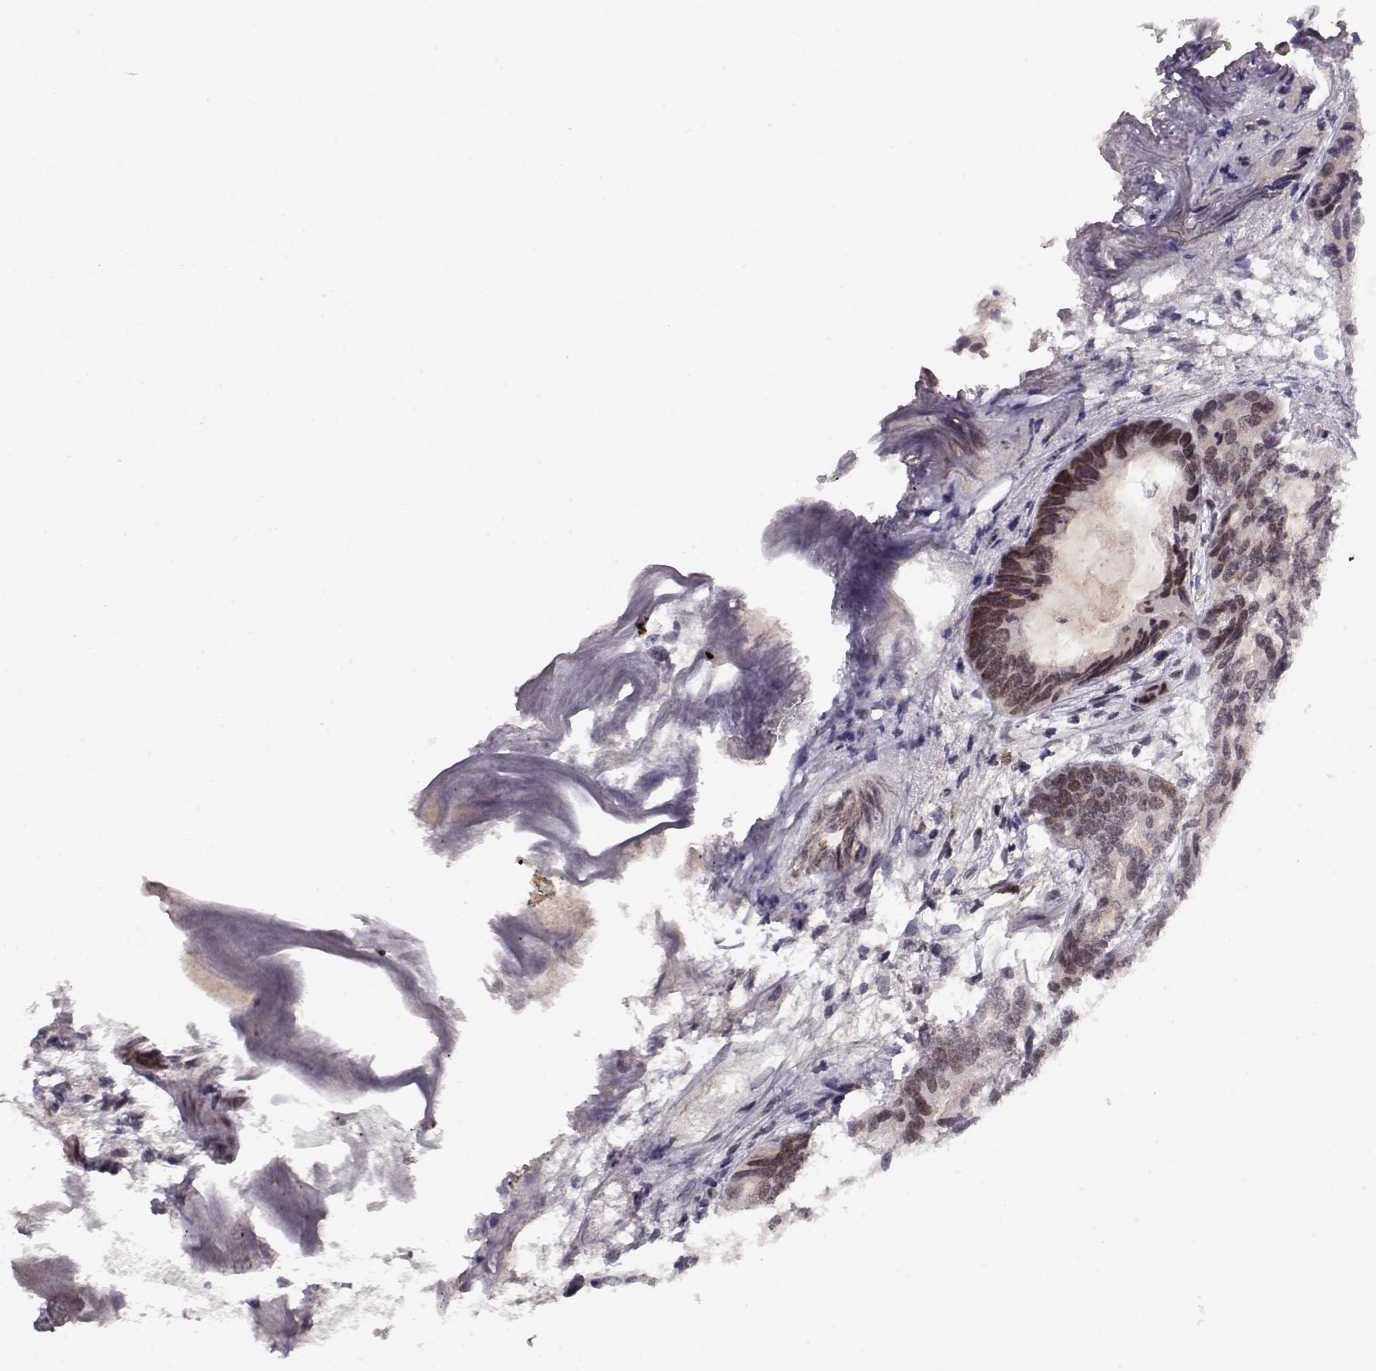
{"staining": {"intensity": "weak", "quantity": "<25%", "location": "nuclear"}, "tissue": "prostate cancer", "cell_type": "Tumor cells", "image_type": "cancer", "snomed": [{"axis": "morphology", "description": "Adenocarcinoma, Medium grade"}, {"axis": "topography", "description": "Prostate"}], "caption": "The immunohistochemistry (IHC) histopathology image has no significant positivity in tumor cells of adenocarcinoma (medium-grade) (prostate) tissue.", "gene": "CSNK2A1", "patient": {"sex": "male", "age": 74}}